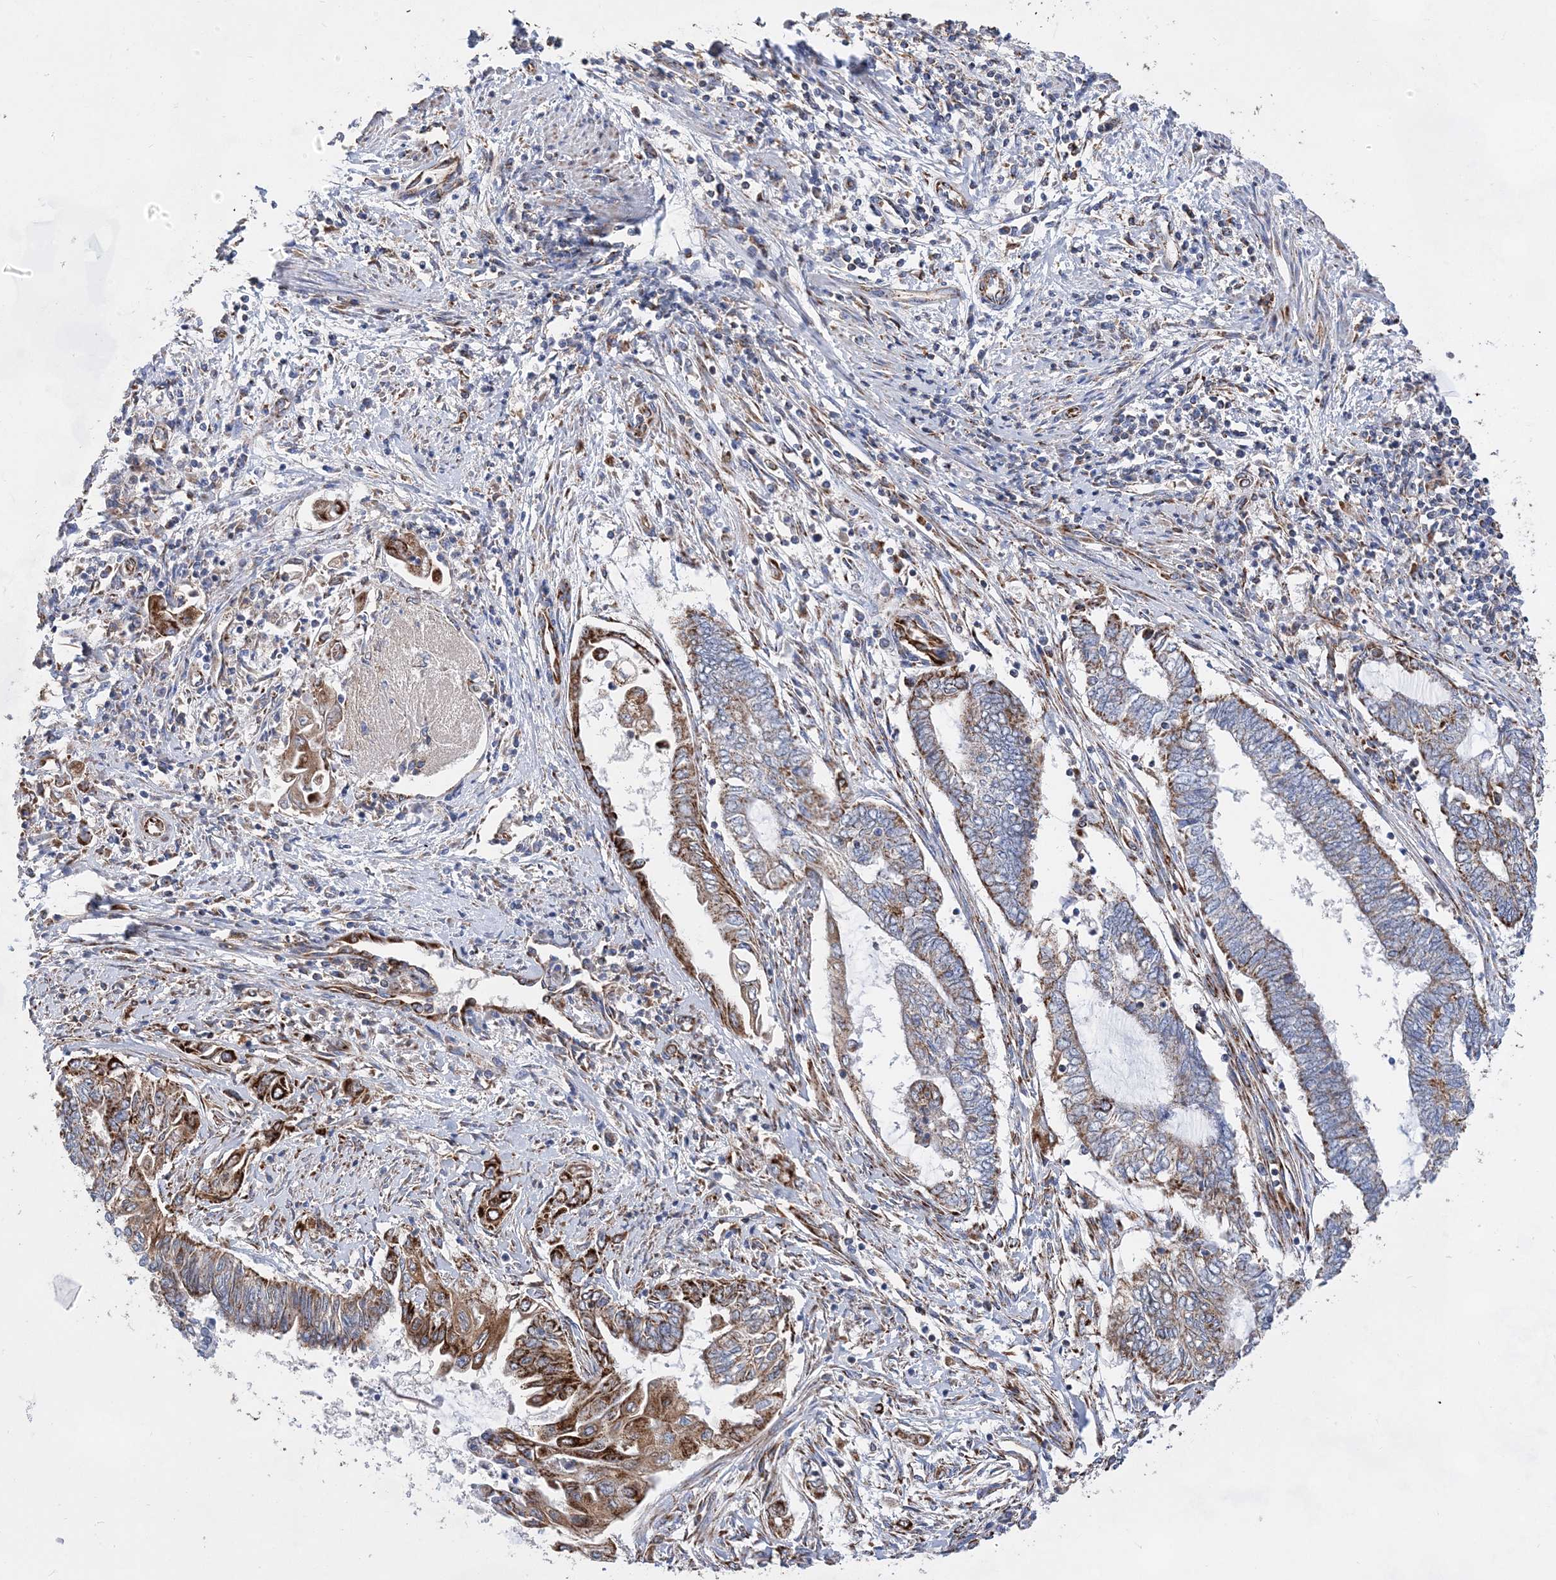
{"staining": {"intensity": "strong", "quantity": "25%-75%", "location": "cytoplasmic/membranous"}, "tissue": "endometrial cancer", "cell_type": "Tumor cells", "image_type": "cancer", "snomed": [{"axis": "morphology", "description": "Adenocarcinoma, NOS"}, {"axis": "topography", "description": "Uterus"}, {"axis": "topography", "description": "Endometrium"}], "caption": "Protein expression analysis of human endometrial cancer (adenocarcinoma) reveals strong cytoplasmic/membranous expression in approximately 25%-75% of tumor cells. The staining was performed using DAB, with brown indicating positive protein expression. Nuclei are stained blue with hematoxylin.", "gene": "ACOT9", "patient": {"sex": "female", "age": 70}}